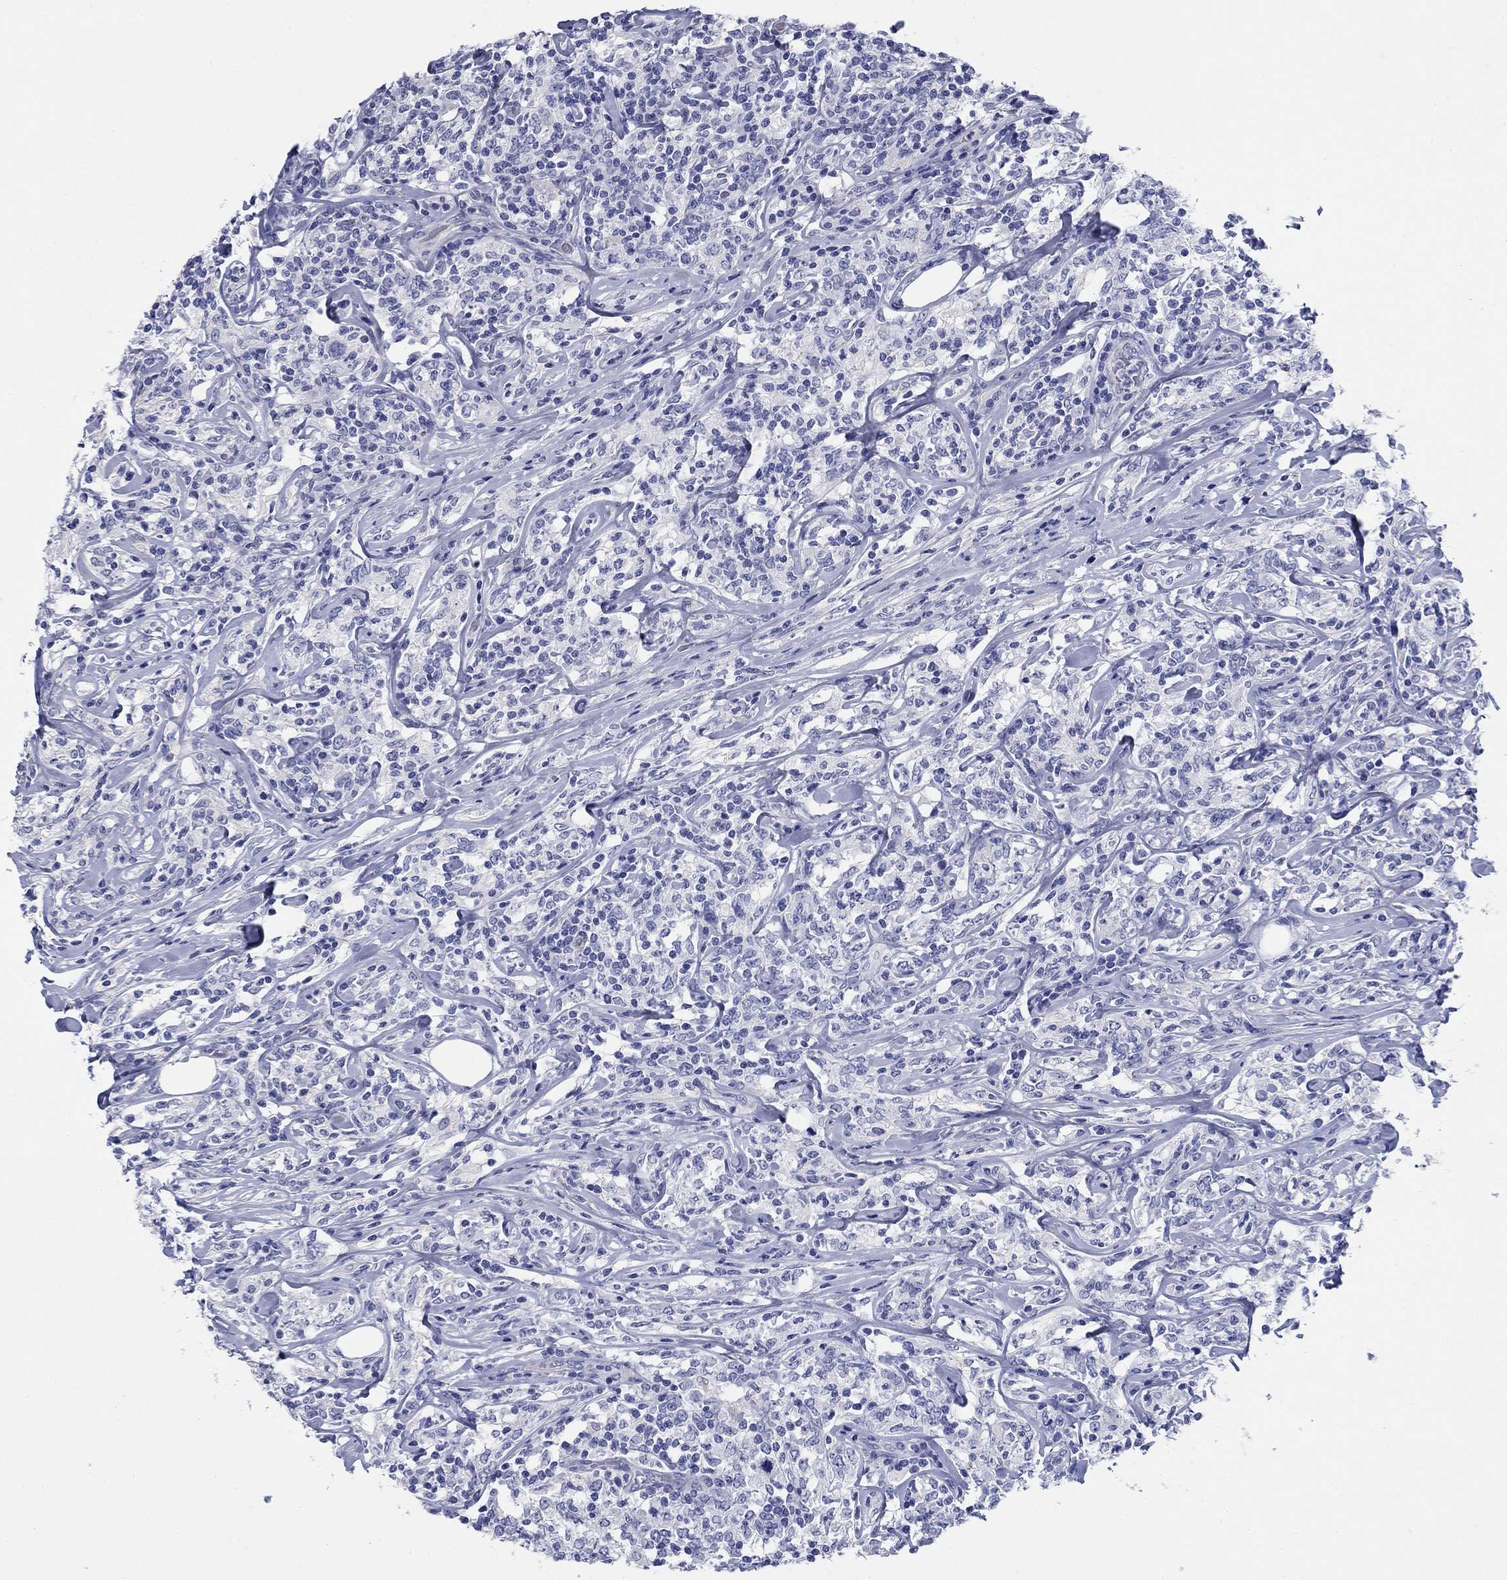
{"staining": {"intensity": "negative", "quantity": "none", "location": "none"}, "tissue": "lymphoma", "cell_type": "Tumor cells", "image_type": "cancer", "snomed": [{"axis": "morphology", "description": "Malignant lymphoma, non-Hodgkin's type, High grade"}, {"axis": "topography", "description": "Lymph node"}], "caption": "The micrograph displays no significant expression in tumor cells of high-grade malignant lymphoma, non-Hodgkin's type.", "gene": "PRKCG", "patient": {"sex": "female", "age": 84}}